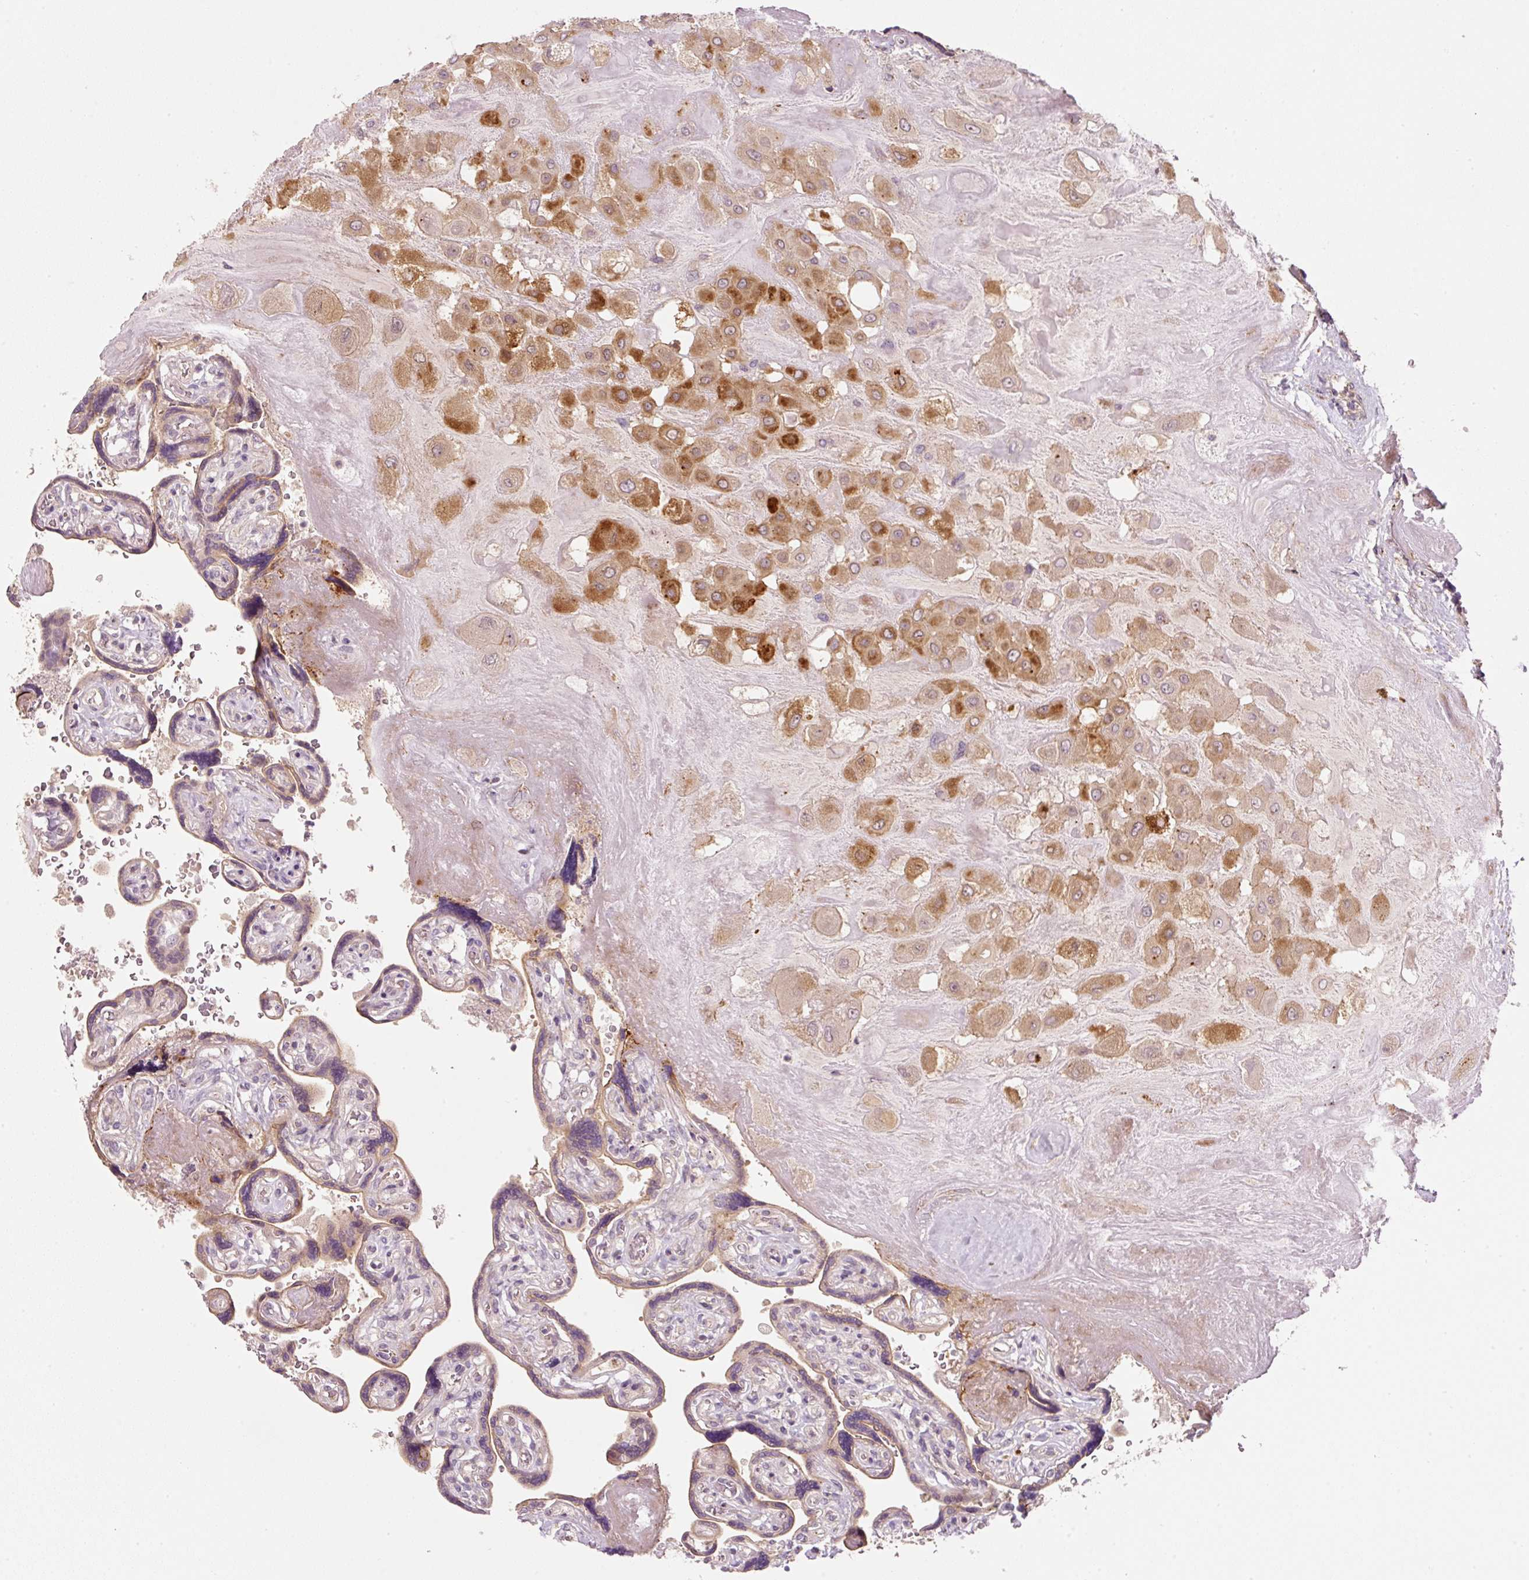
{"staining": {"intensity": "strong", "quantity": "25%-75%", "location": "cytoplasmic/membranous"}, "tissue": "placenta", "cell_type": "Decidual cells", "image_type": "normal", "snomed": [{"axis": "morphology", "description": "Normal tissue, NOS"}, {"axis": "topography", "description": "Placenta"}], "caption": "High-power microscopy captured an IHC image of normal placenta, revealing strong cytoplasmic/membranous staining in about 25%-75% of decidual cells. Using DAB (3,3'-diaminobenzidine) (brown) and hematoxylin (blue) stains, captured at high magnification using brightfield microscopy.", "gene": "TIRAP", "patient": {"sex": "female", "age": 32}}